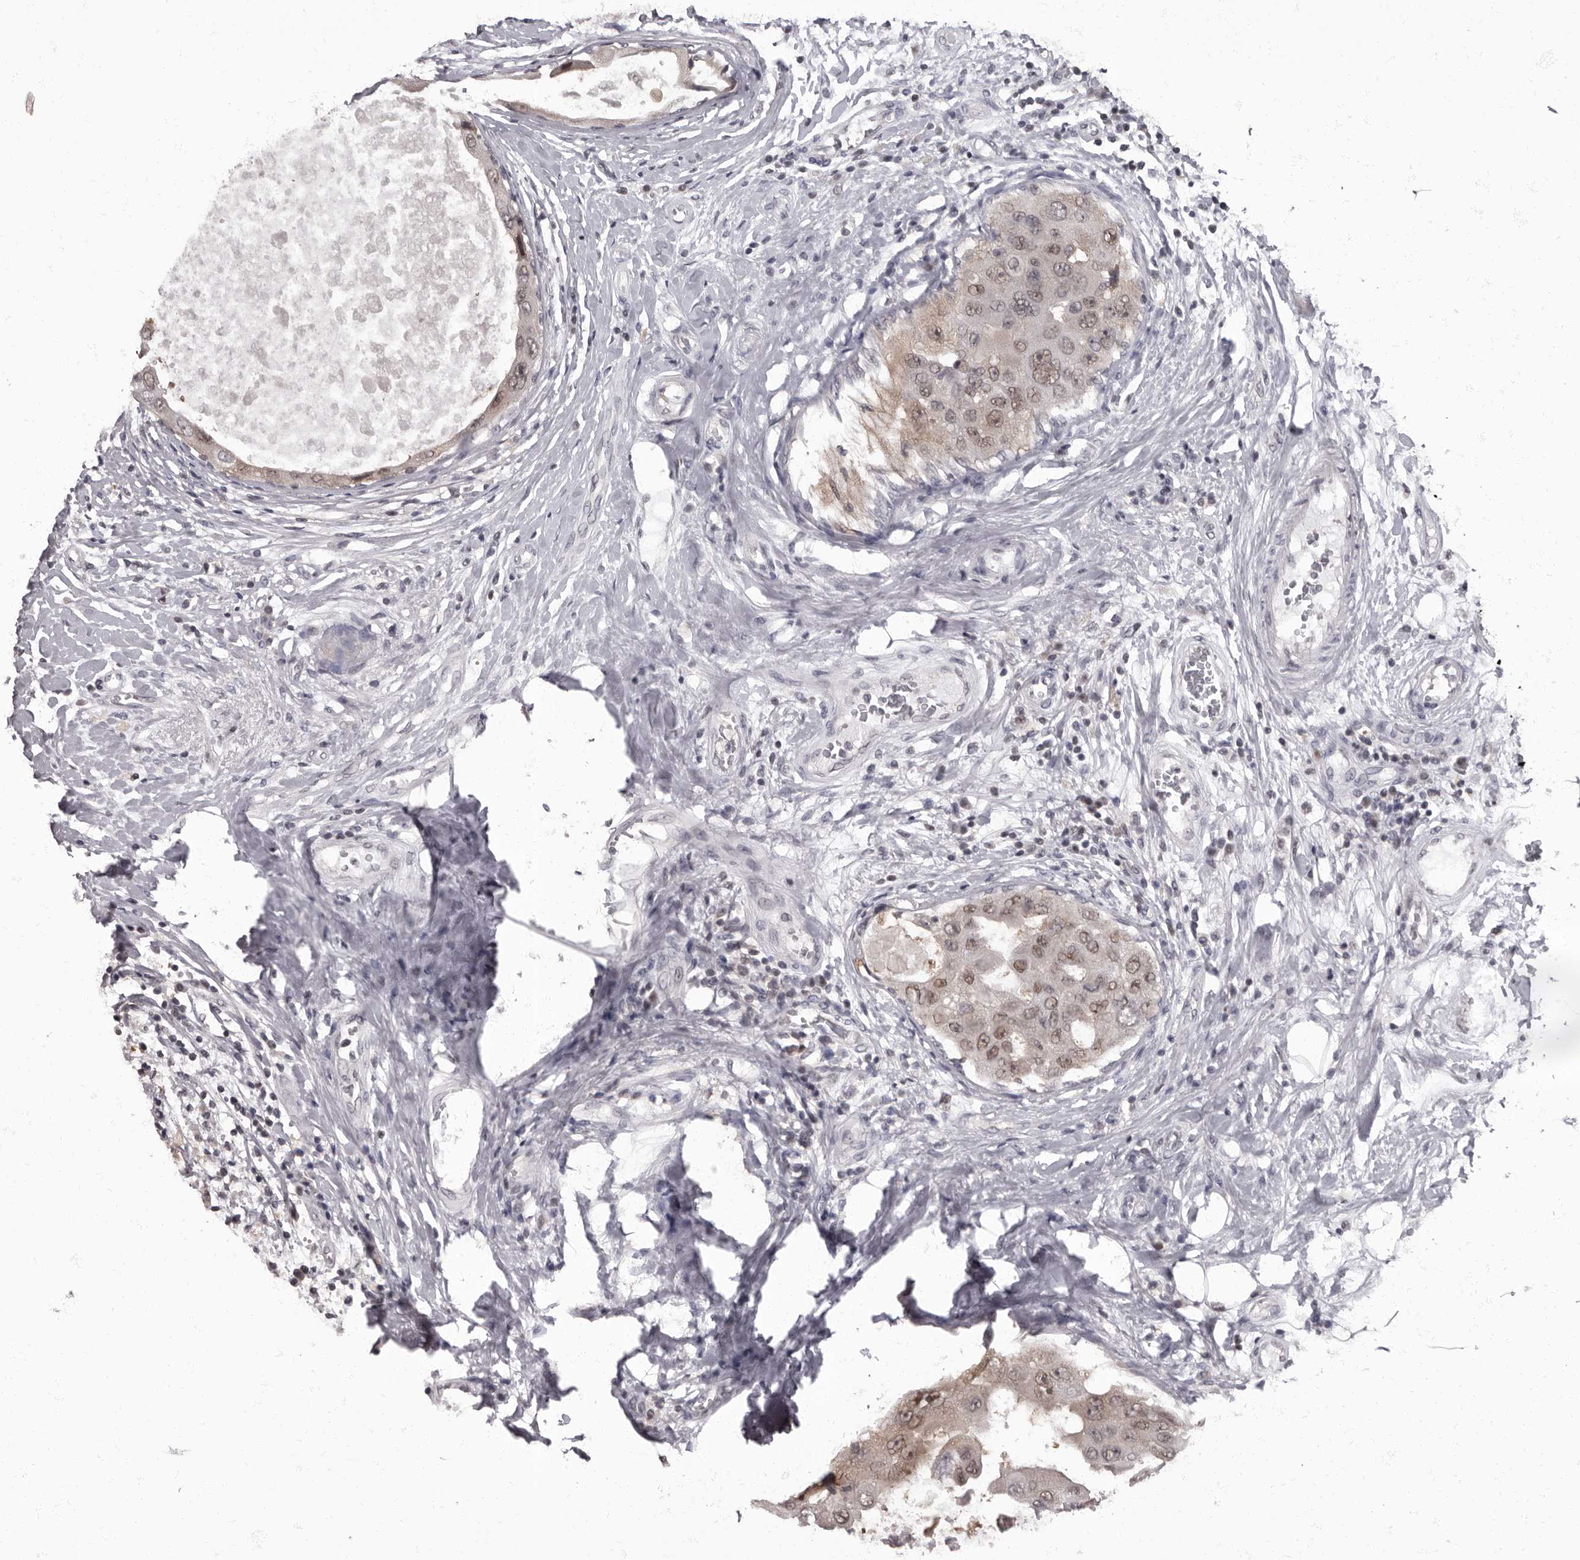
{"staining": {"intensity": "moderate", "quantity": "25%-75%", "location": "nuclear"}, "tissue": "breast cancer", "cell_type": "Tumor cells", "image_type": "cancer", "snomed": [{"axis": "morphology", "description": "Duct carcinoma"}, {"axis": "topography", "description": "Breast"}], "caption": "Tumor cells show moderate nuclear expression in about 25%-75% of cells in breast cancer (infiltrating ductal carcinoma). The staining is performed using DAB (3,3'-diaminobenzidine) brown chromogen to label protein expression. The nuclei are counter-stained blue using hematoxylin.", "gene": "C1orf50", "patient": {"sex": "female", "age": 27}}